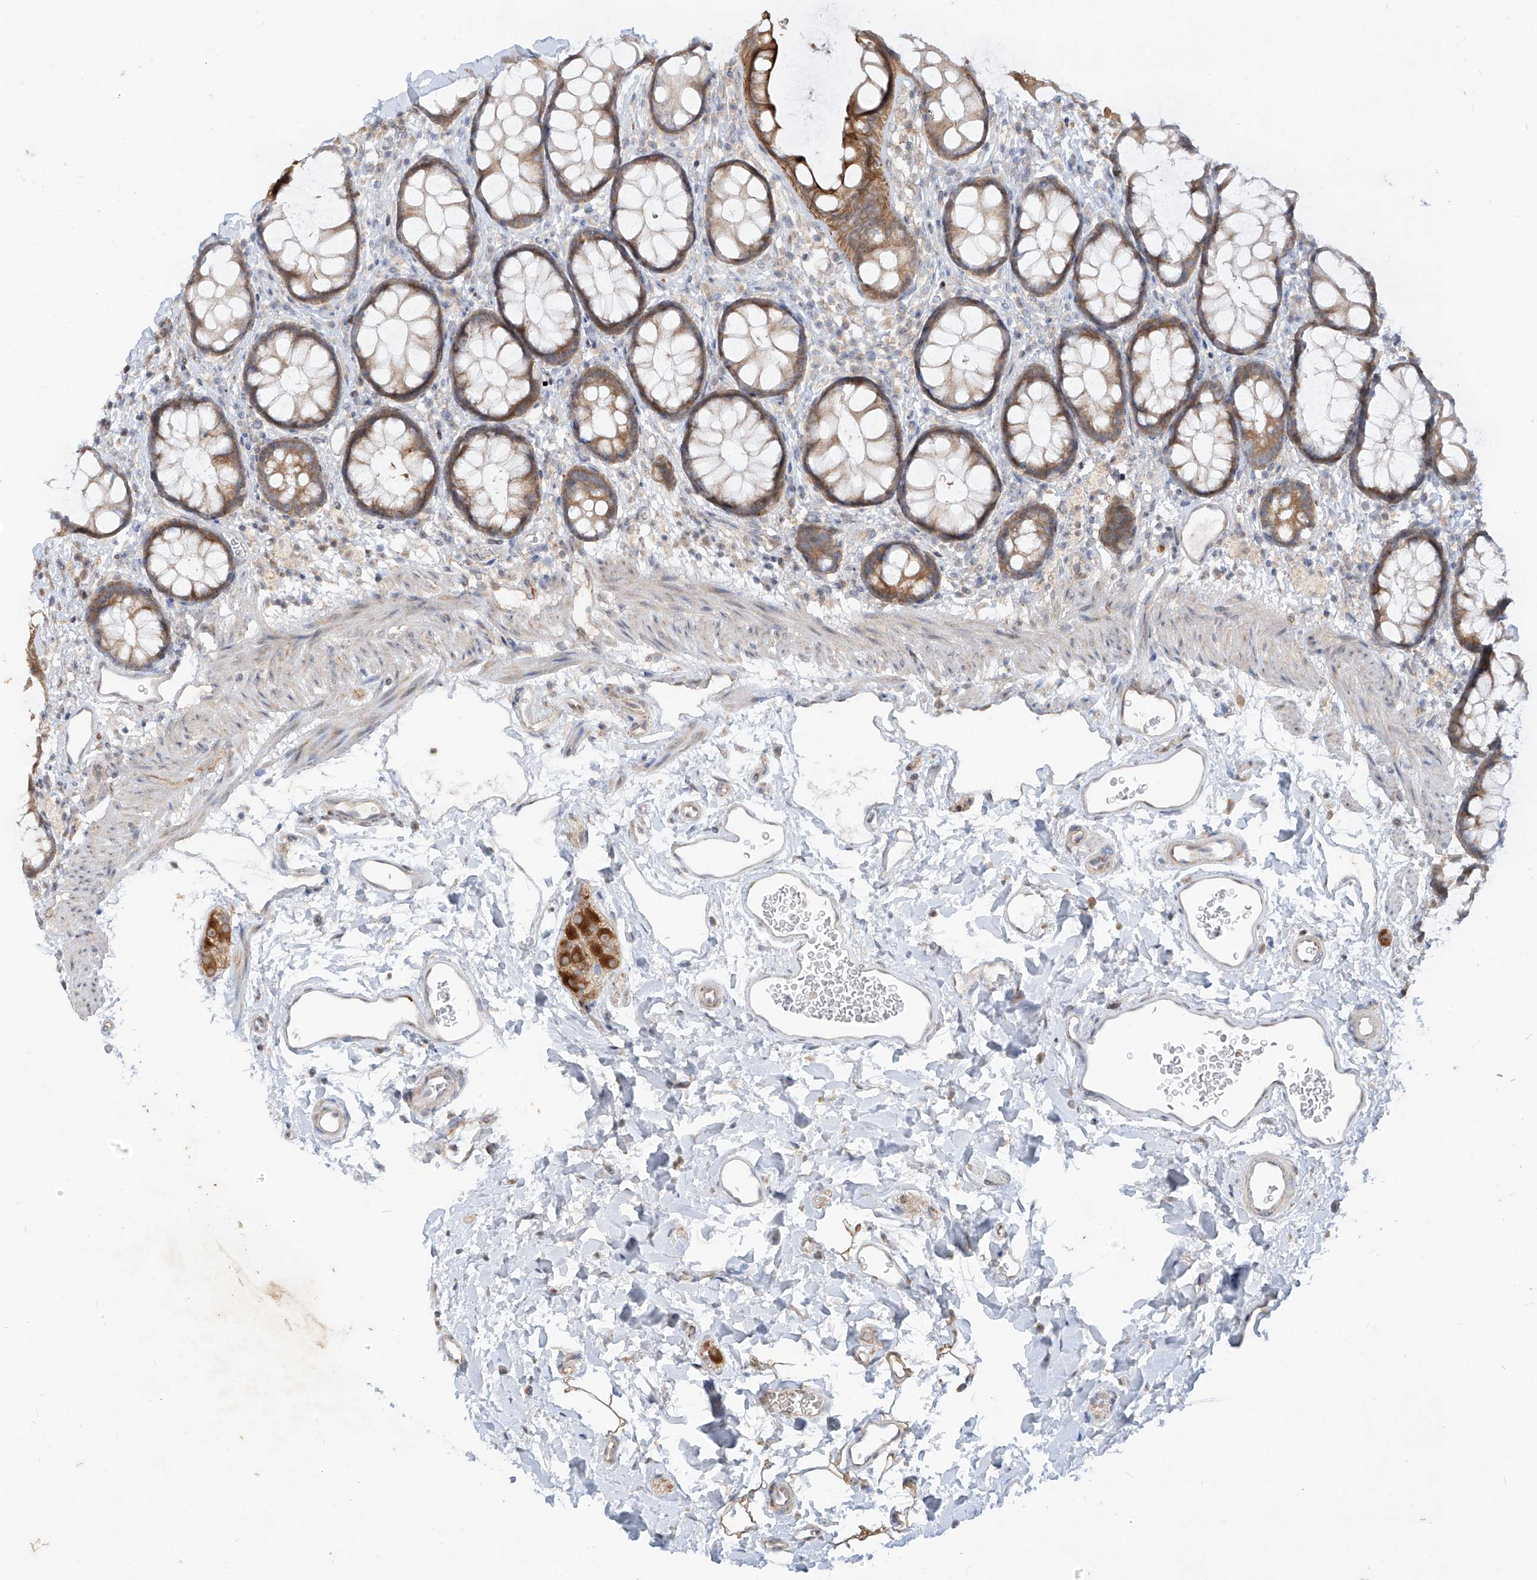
{"staining": {"intensity": "moderate", "quantity": ">75%", "location": "cytoplasmic/membranous"}, "tissue": "rectum", "cell_type": "Glandular cells", "image_type": "normal", "snomed": [{"axis": "morphology", "description": "Normal tissue, NOS"}, {"axis": "topography", "description": "Rectum"}], "caption": "DAB (3,3'-diaminobenzidine) immunohistochemical staining of normal human rectum exhibits moderate cytoplasmic/membranous protein positivity in about >75% of glandular cells. (DAB IHC, brown staining for protein, blue staining for nuclei).", "gene": "MTUS2", "patient": {"sex": "female", "age": 65}}